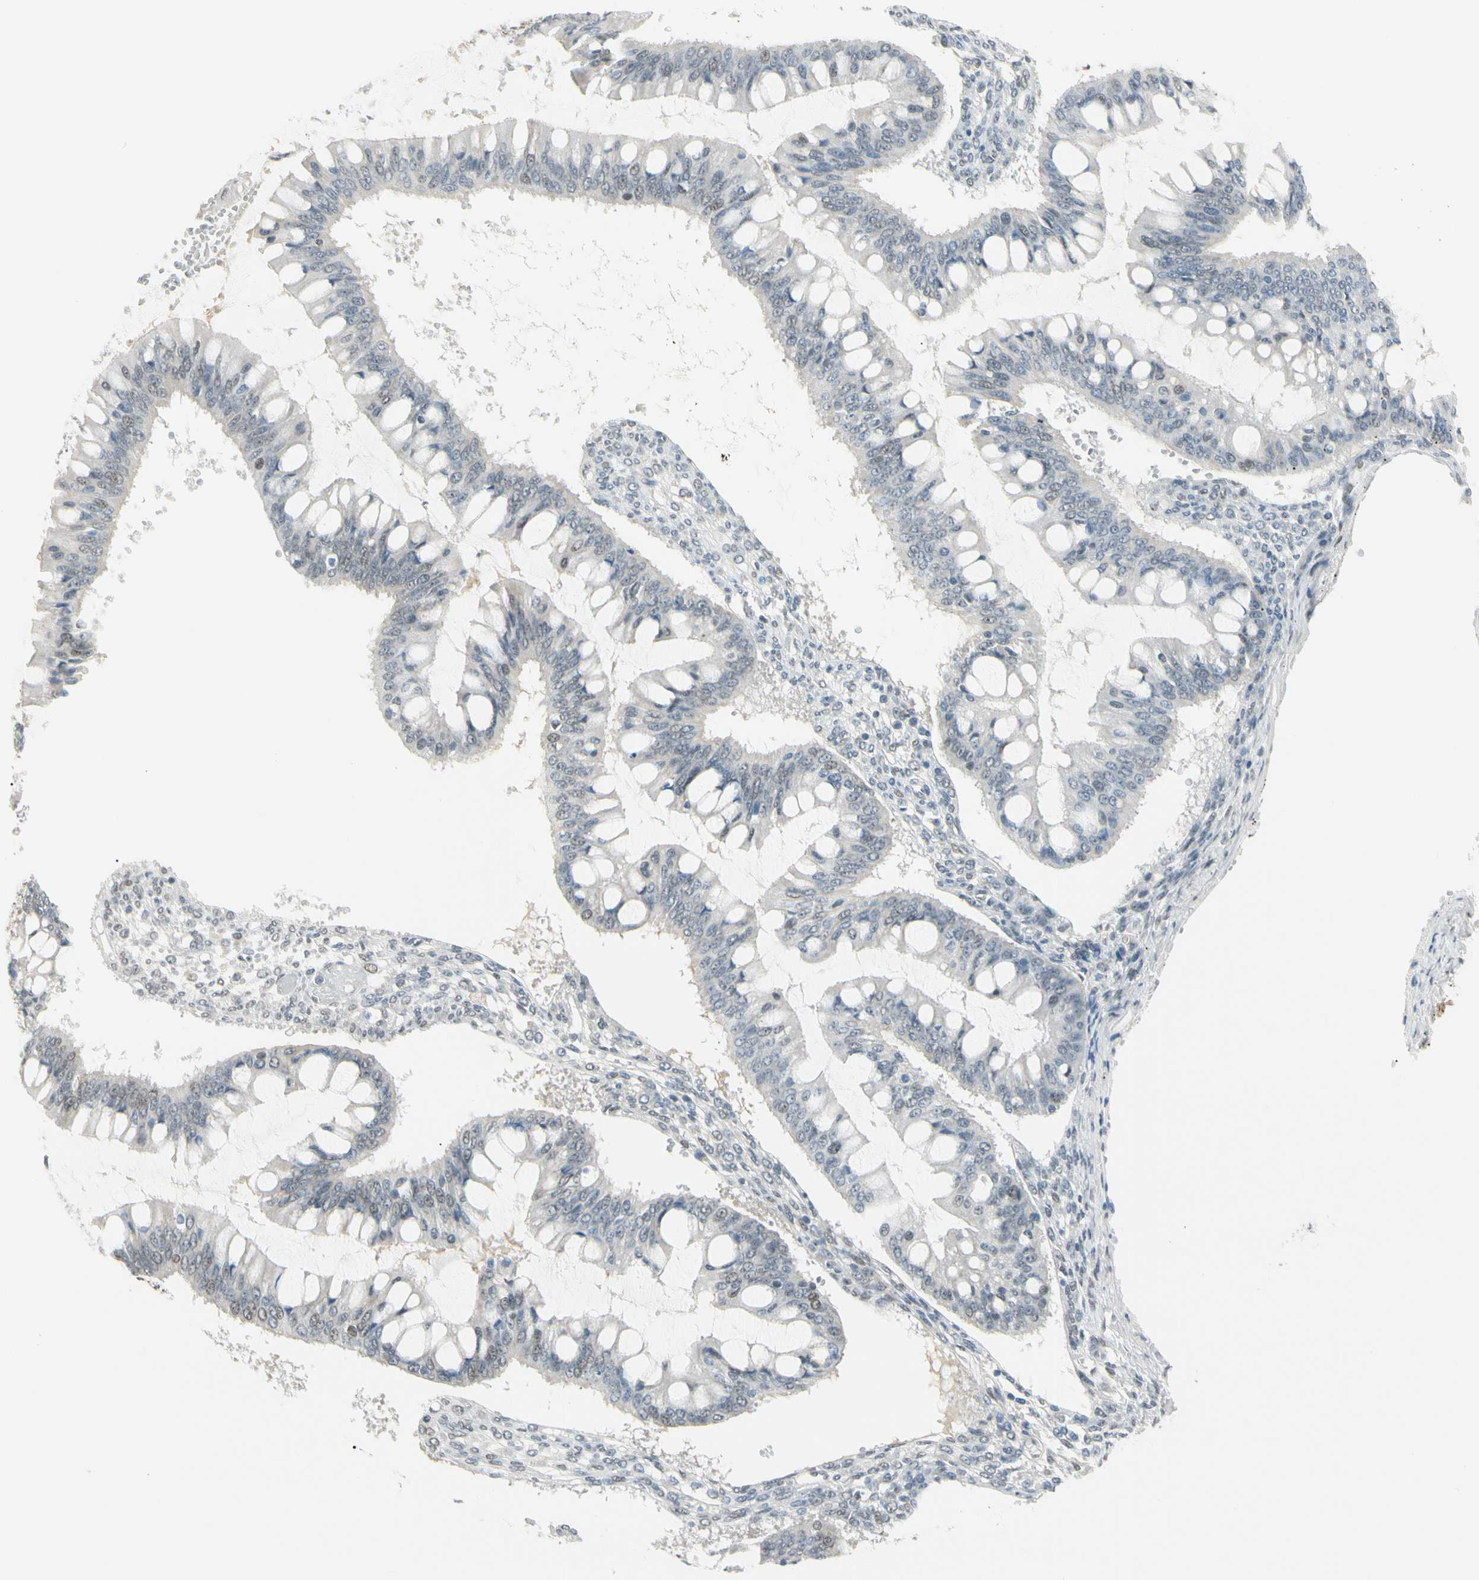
{"staining": {"intensity": "negative", "quantity": "none", "location": "none"}, "tissue": "ovarian cancer", "cell_type": "Tumor cells", "image_type": "cancer", "snomed": [{"axis": "morphology", "description": "Cystadenocarcinoma, mucinous, NOS"}, {"axis": "topography", "description": "Ovary"}], "caption": "The histopathology image reveals no significant positivity in tumor cells of ovarian mucinous cystadenocarcinoma.", "gene": "ASPN", "patient": {"sex": "female", "age": 73}}